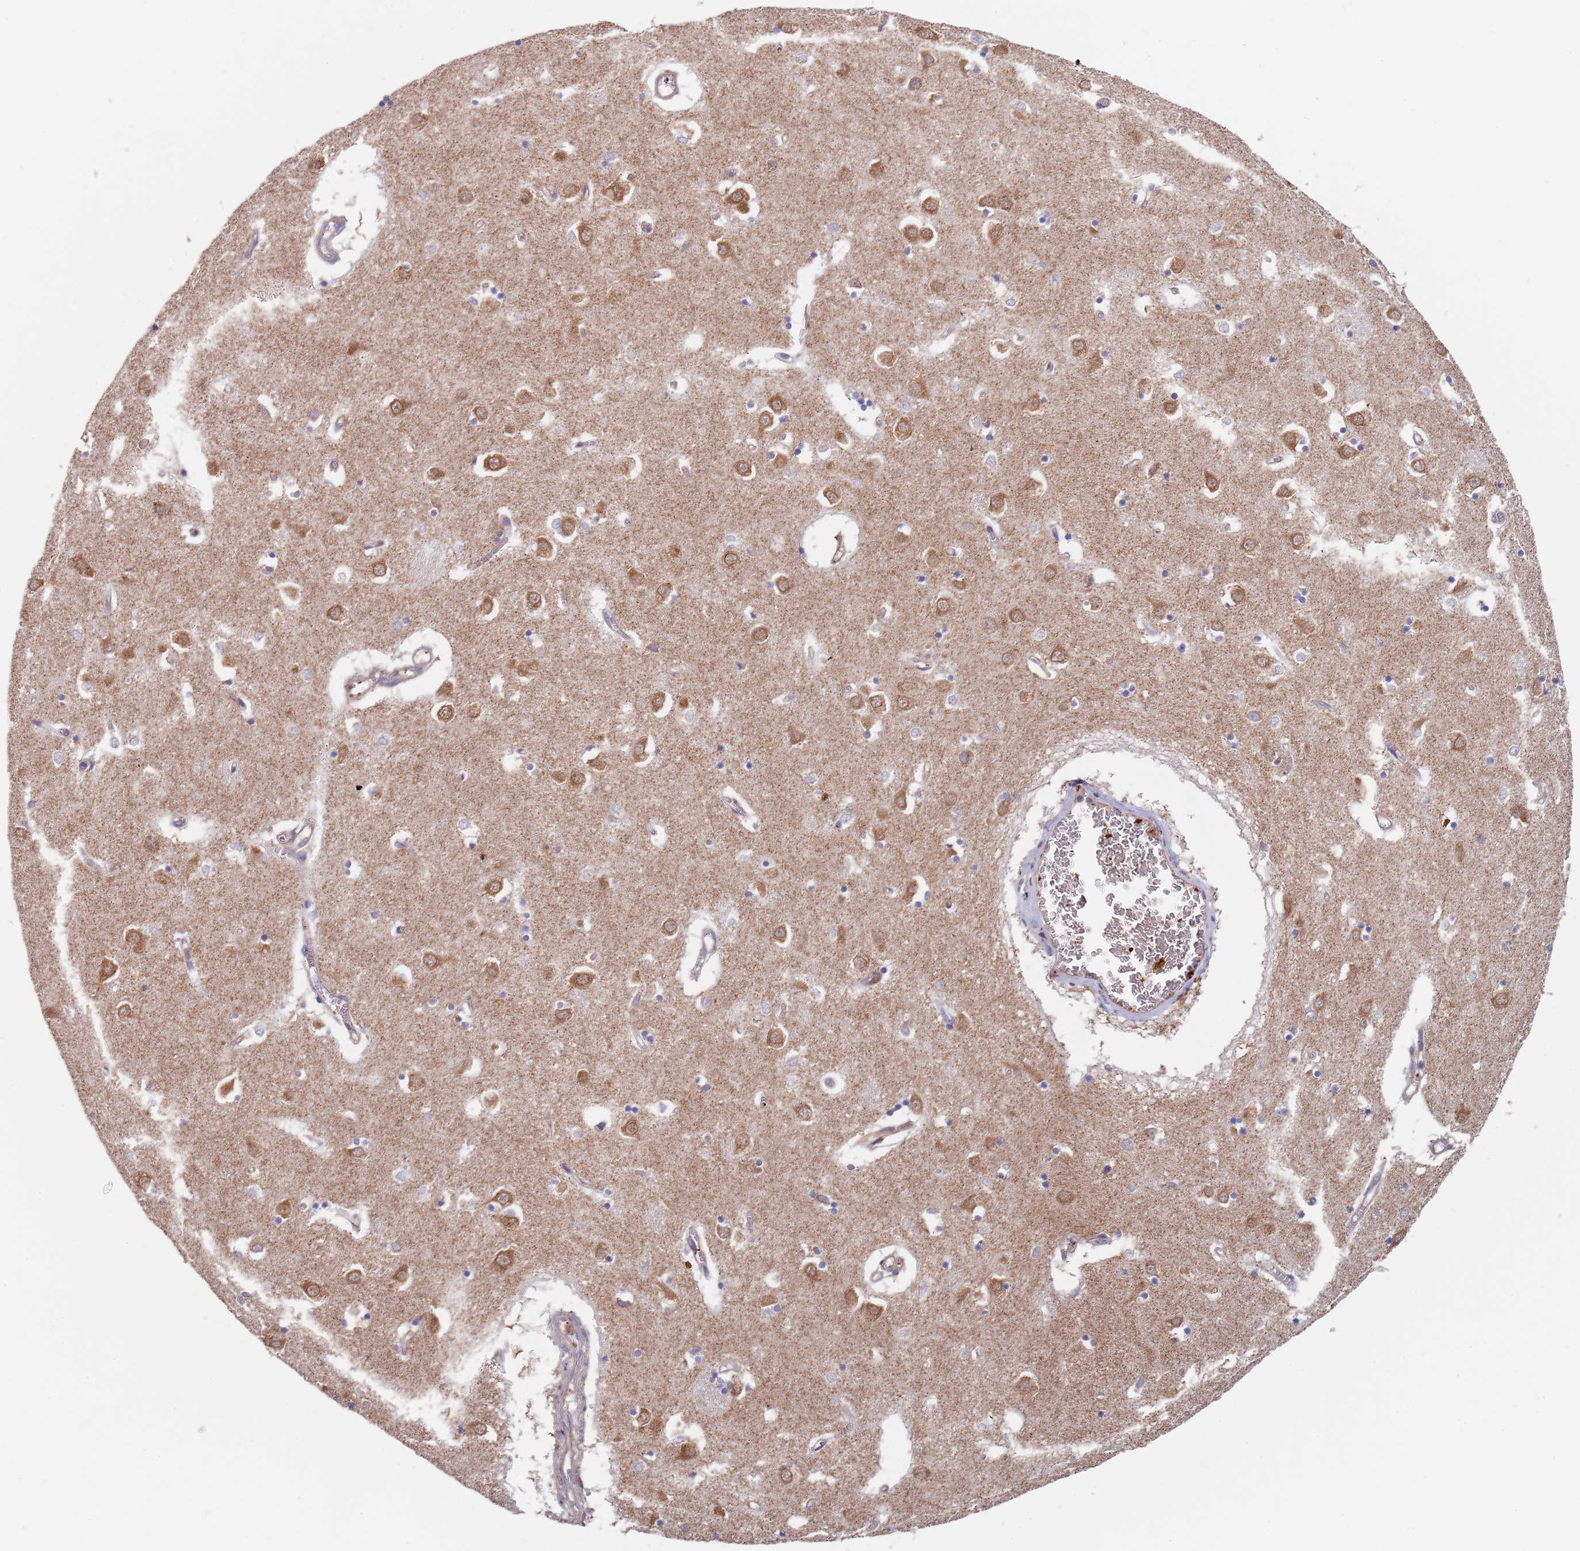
{"staining": {"intensity": "weak", "quantity": "<25%", "location": "cytoplasmic/membranous"}, "tissue": "caudate", "cell_type": "Glial cells", "image_type": "normal", "snomed": [{"axis": "morphology", "description": "Normal tissue, NOS"}, {"axis": "topography", "description": "Lateral ventricle wall"}], "caption": "The immunohistochemistry (IHC) image has no significant expression in glial cells of caudate. The staining is performed using DAB brown chromogen with nuclei counter-stained in using hematoxylin.", "gene": "DCUN1D3", "patient": {"sex": "male", "age": 70}}